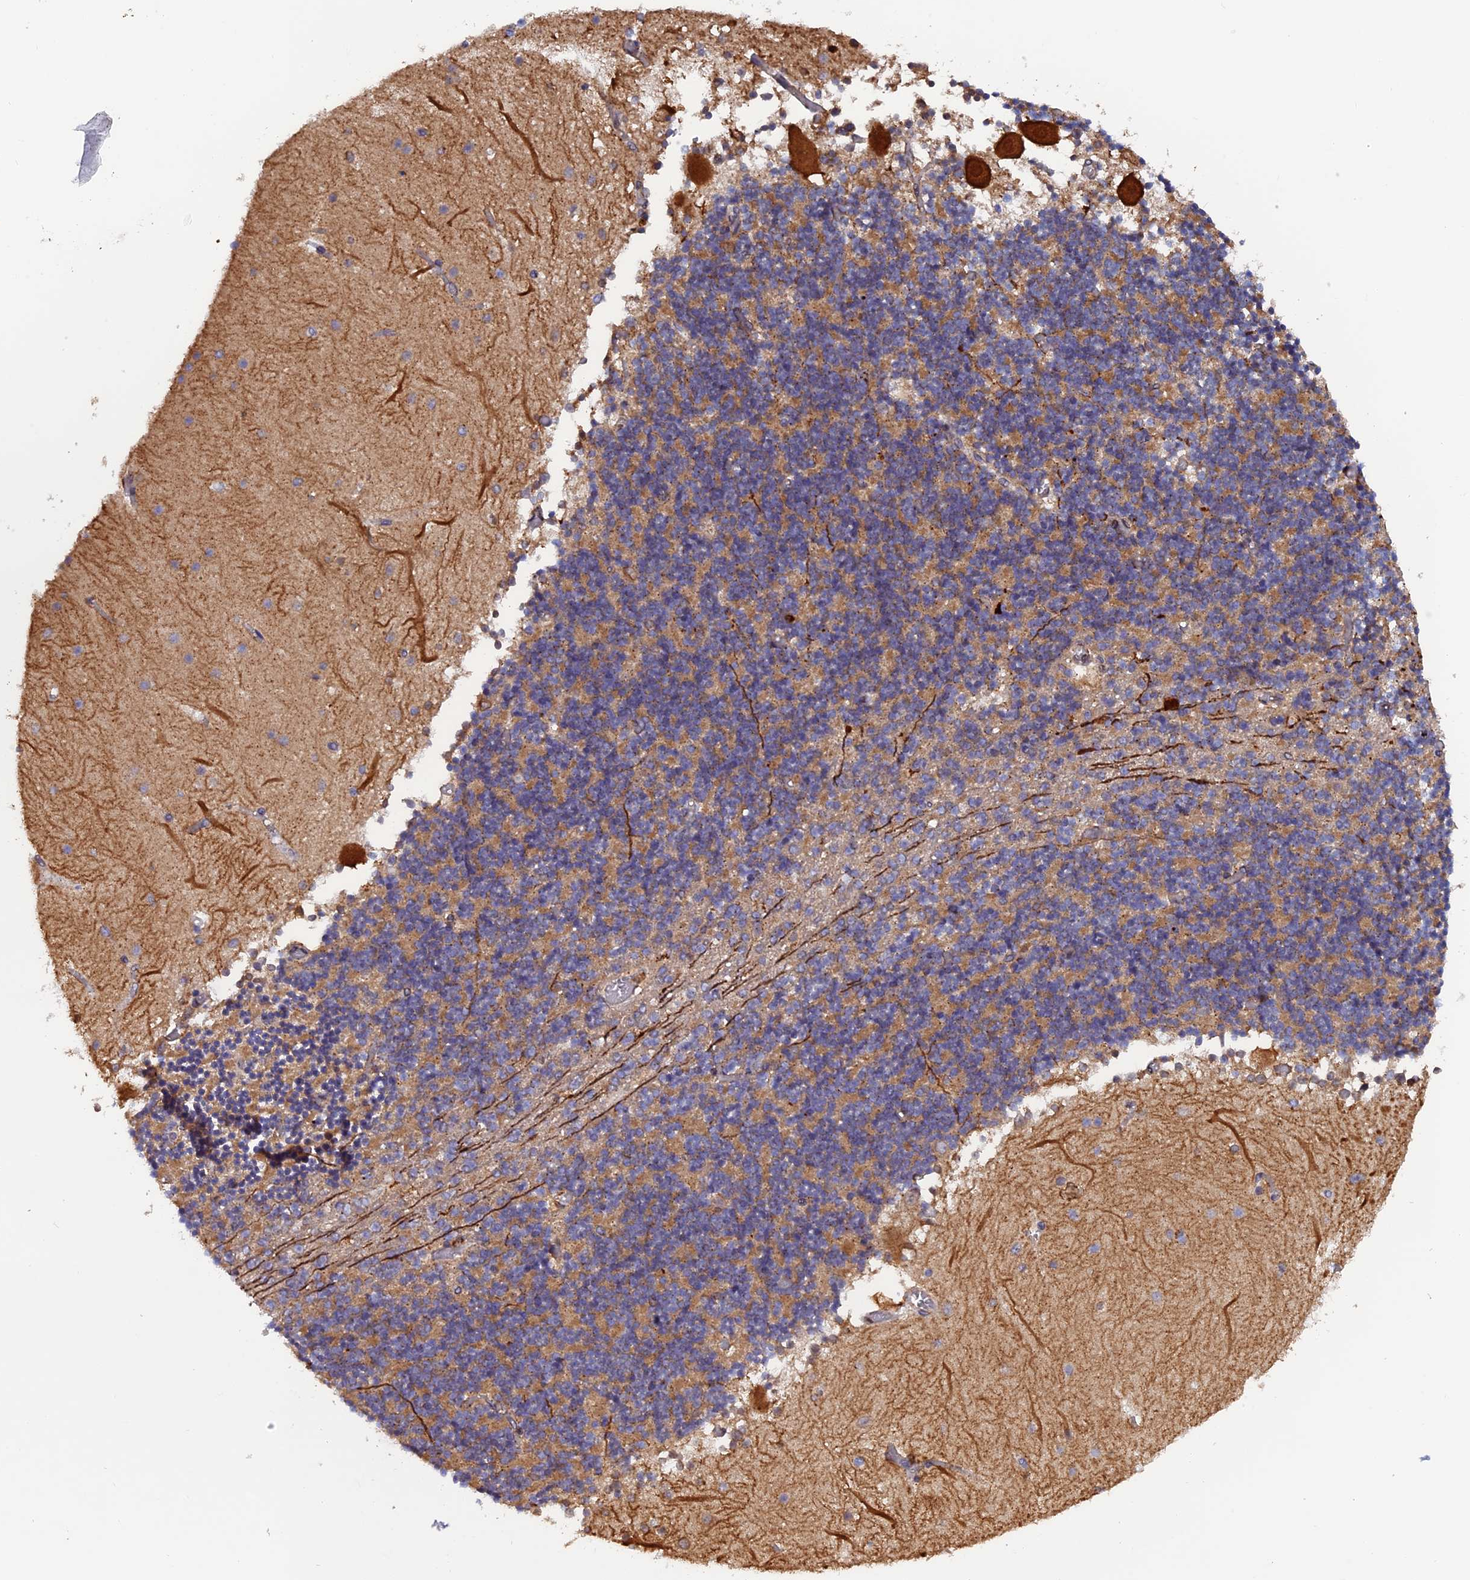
{"staining": {"intensity": "moderate", "quantity": ">75%", "location": "cytoplasmic/membranous"}, "tissue": "cerebellum", "cell_type": "Cells in granular layer", "image_type": "normal", "snomed": [{"axis": "morphology", "description": "Normal tissue, NOS"}, {"axis": "topography", "description": "Cerebellum"}], "caption": "This micrograph demonstrates IHC staining of normal cerebellum, with medium moderate cytoplasmic/membranous expression in about >75% of cells in granular layer.", "gene": "CHMP2A", "patient": {"sex": "female", "age": 28}}